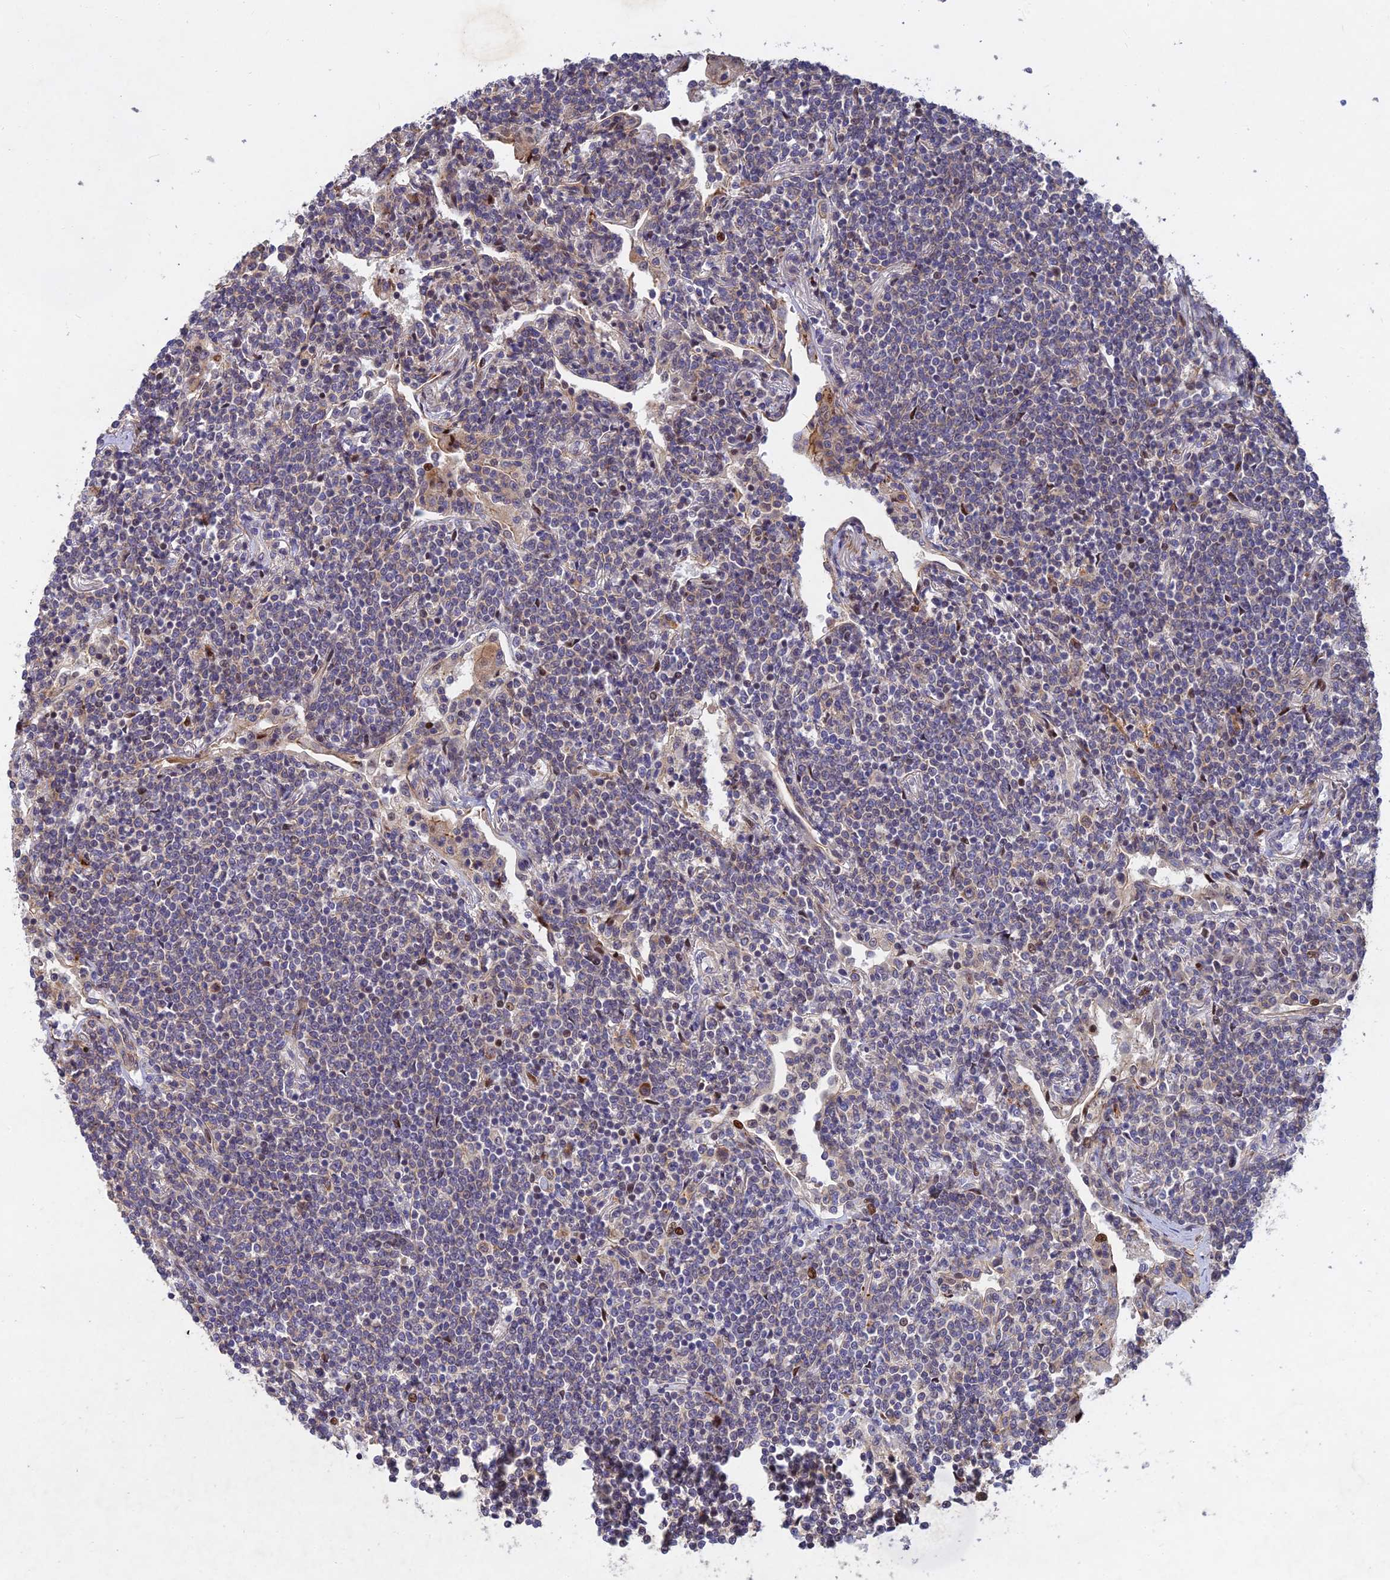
{"staining": {"intensity": "negative", "quantity": "none", "location": "none"}, "tissue": "lymphoma", "cell_type": "Tumor cells", "image_type": "cancer", "snomed": [{"axis": "morphology", "description": "Malignant lymphoma, non-Hodgkin's type, Low grade"}, {"axis": "topography", "description": "Lung"}], "caption": "Lymphoma was stained to show a protein in brown. There is no significant positivity in tumor cells.", "gene": "RELCH", "patient": {"sex": "female", "age": 71}}